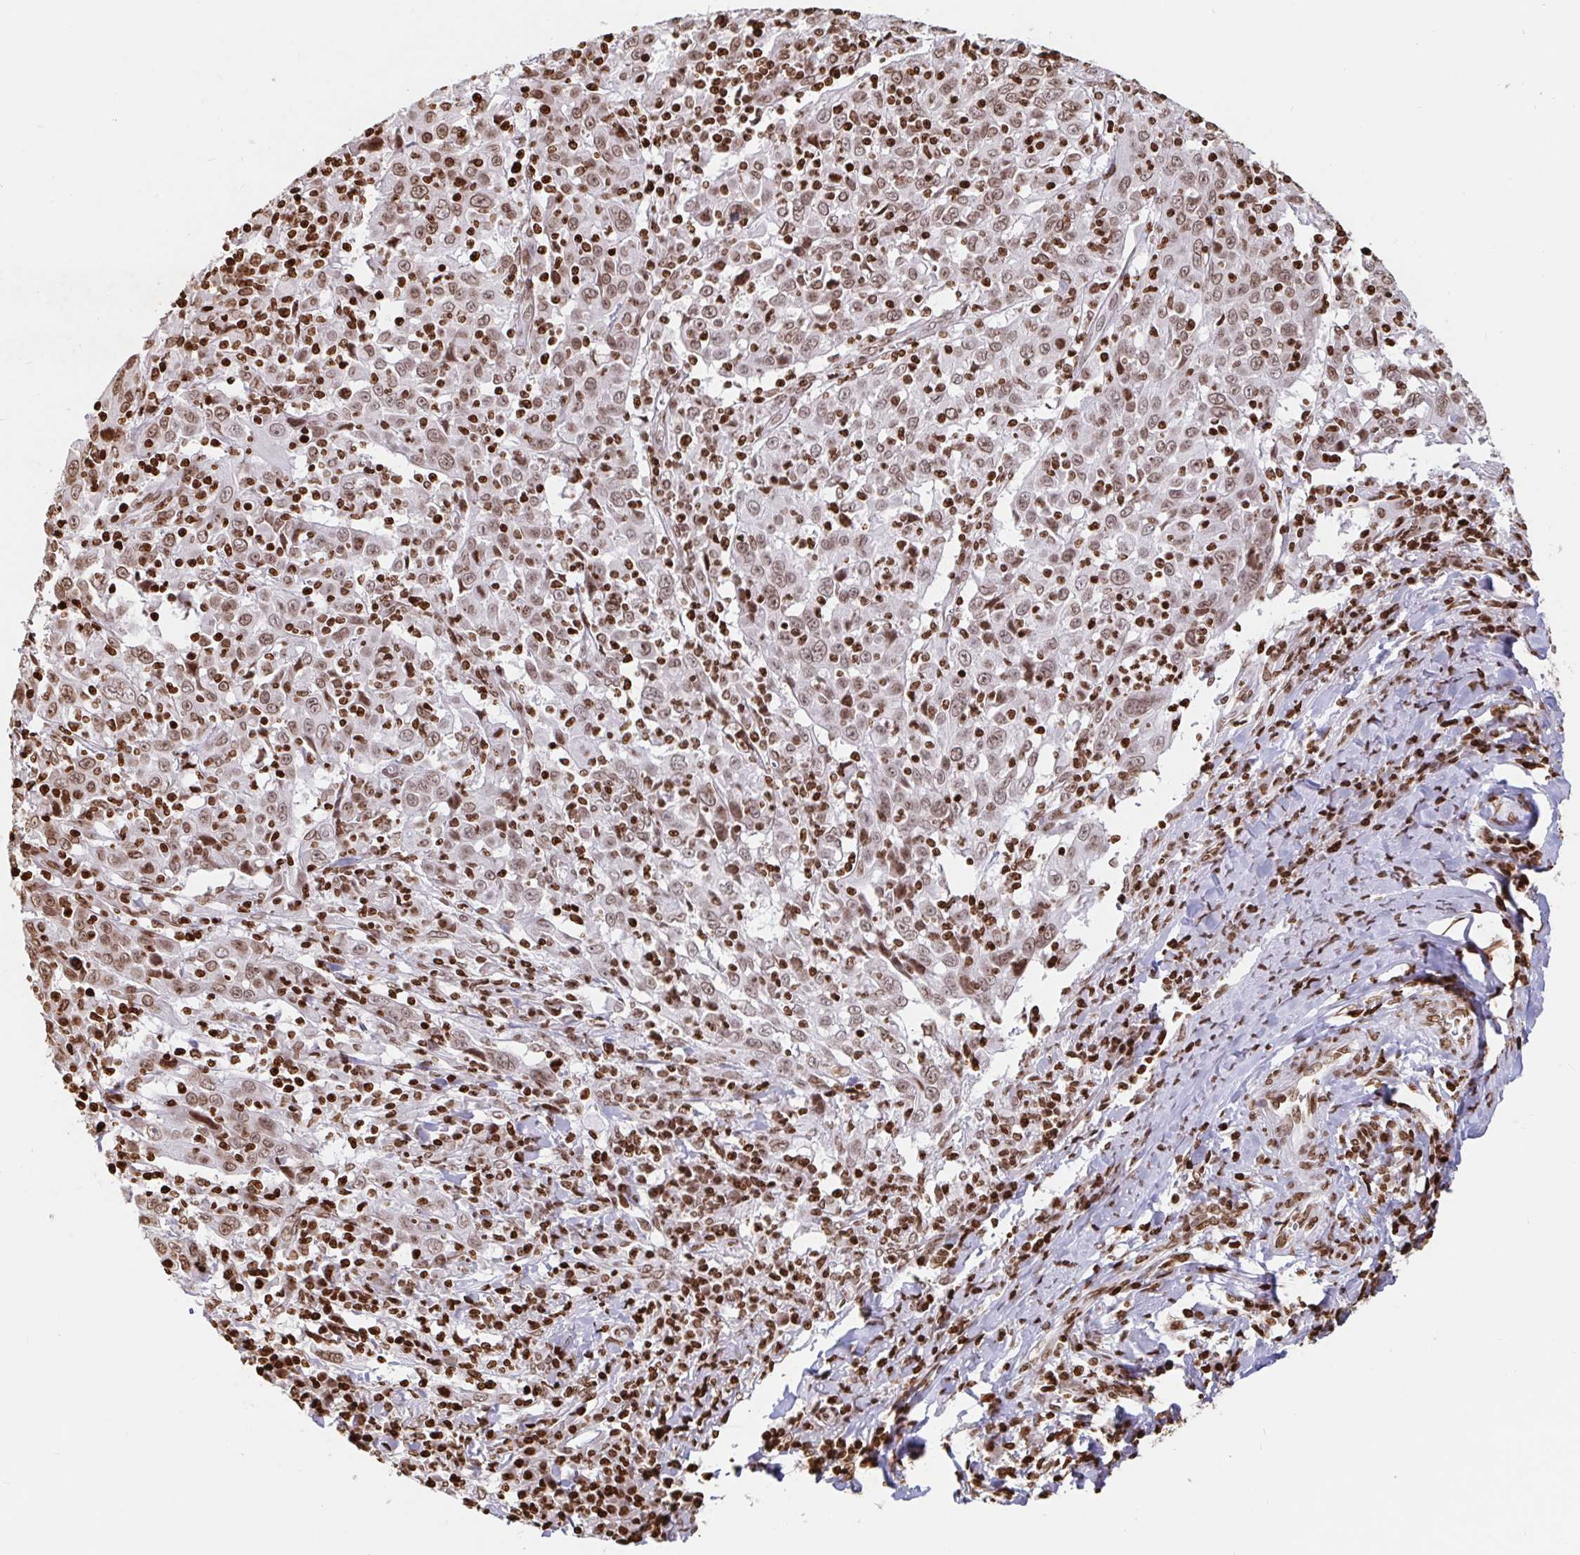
{"staining": {"intensity": "weak", "quantity": ">75%", "location": "nuclear"}, "tissue": "cervical cancer", "cell_type": "Tumor cells", "image_type": "cancer", "snomed": [{"axis": "morphology", "description": "Squamous cell carcinoma, NOS"}, {"axis": "topography", "description": "Cervix"}], "caption": "A photomicrograph showing weak nuclear expression in about >75% of tumor cells in squamous cell carcinoma (cervical), as visualized by brown immunohistochemical staining.", "gene": "H2BC5", "patient": {"sex": "female", "age": 46}}